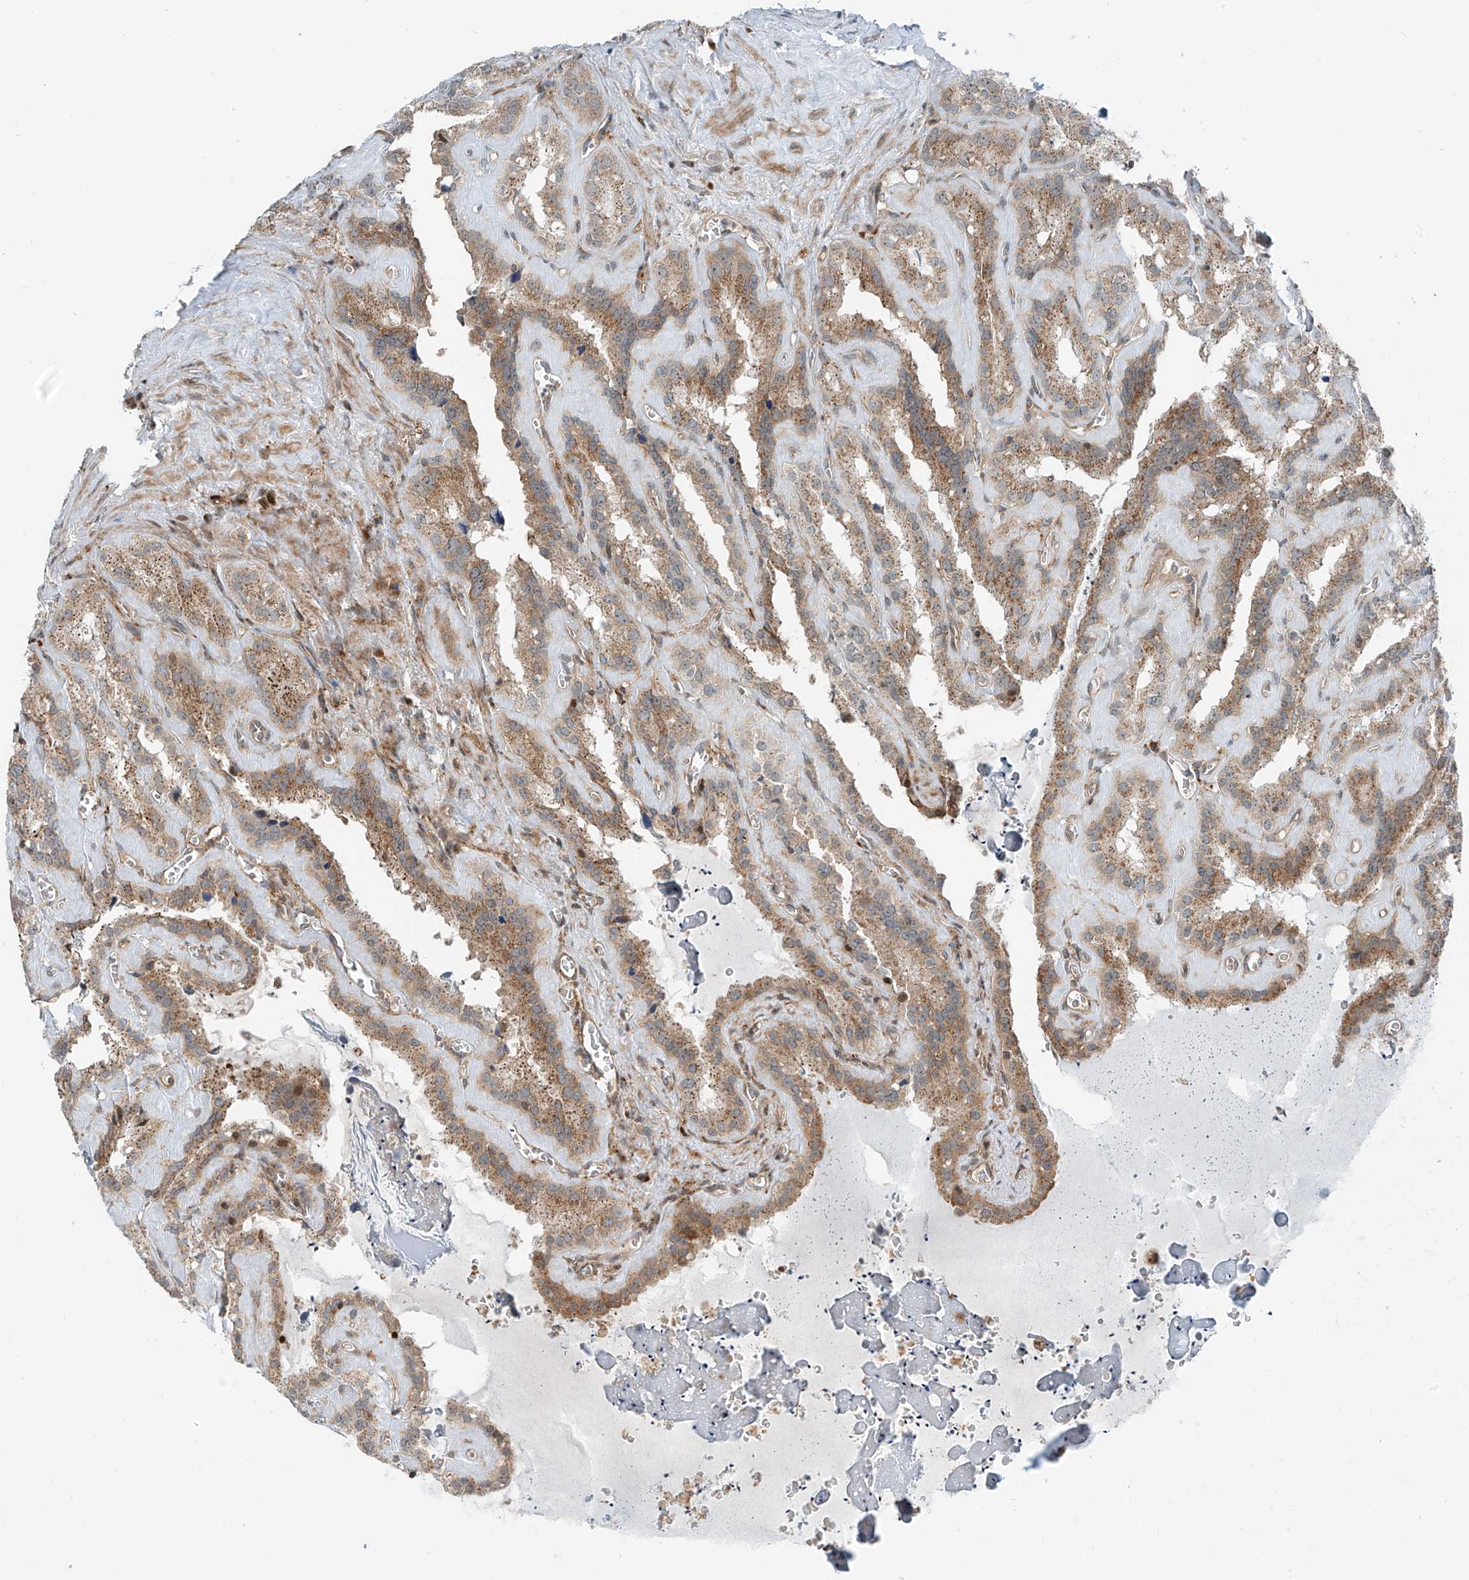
{"staining": {"intensity": "moderate", "quantity": ">75%", "location": "cytoplasmic/membranous"}, "tissue": "seminal vesicle", "cell_type": "Glandular cells", "image_type": "normal", "snomed": [{"axis": "morphology", "description": "Normal tissue, NOS"}, {"axis": "topography", "description": "Prostate"}, {"axis": "topography", "description": "Seminal veicle"}], "caption": "This image exhibits immunohistochemistry (IHC) staining of normal human seminal vesicle, with medium moderate cytoplasmic/membranous positivity in approximately >75% of glandular cells.", "gene": "USP48", "patient": {"sex": "male", "age": 59}}